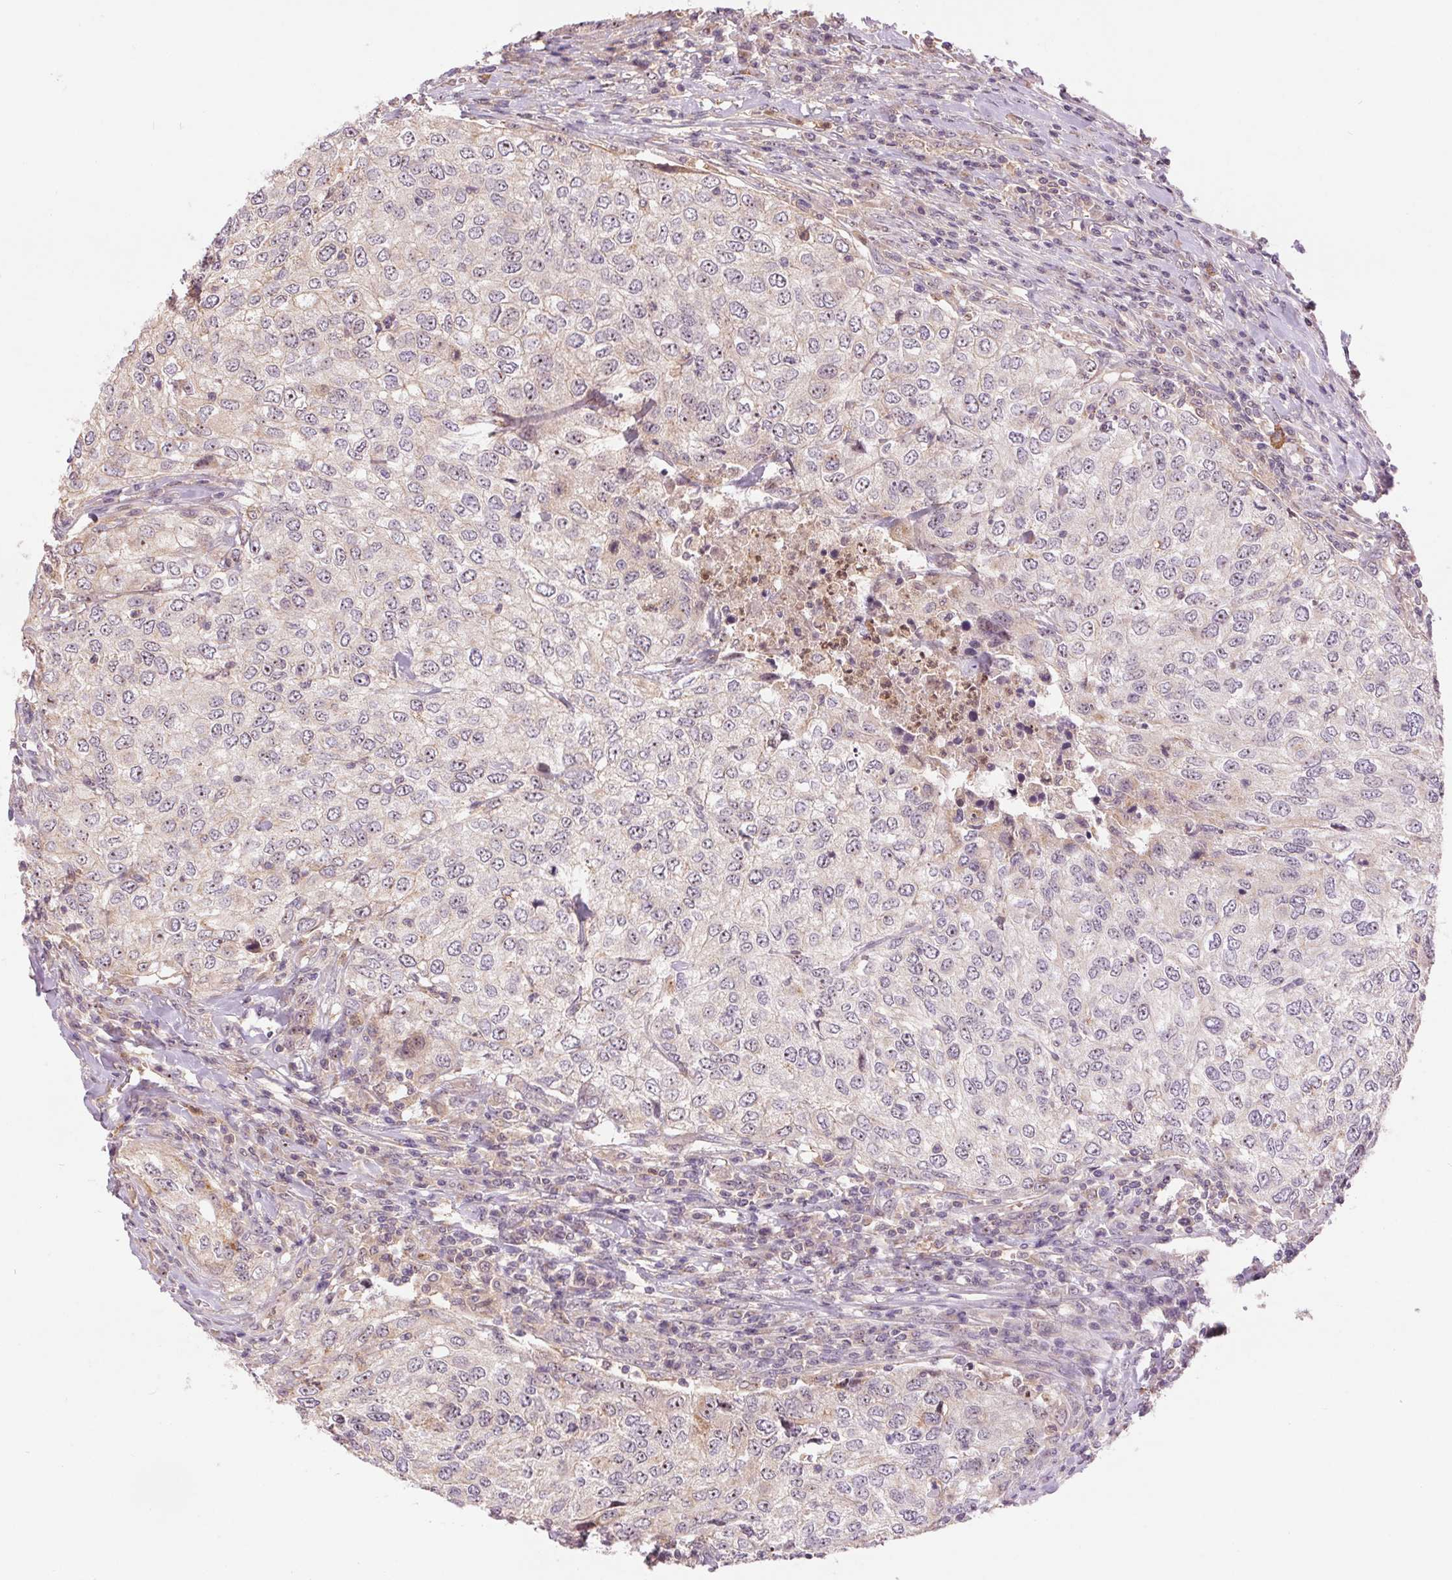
{"staining": {"intensity": "negative", "quantity": "none", "location": "none"}, "tissue": "urothelial cancer", "cell_type": "Tumor cells", "image_type": "cancer", "snomed": [{"axis": "morphology", "description": "Urothelial carcinoma, High grade"}, {"axis": "topography", "description": "Urinary bladder"}], "caption": "DAB immunohistochemical staining of human urothelial cancer shows no significant expression in tumor cells. (Brightfield microscopy of DAB IHC at high magnification).", "gene": "RANBP3L", "patient": {"sex": "female", "age": 78}}